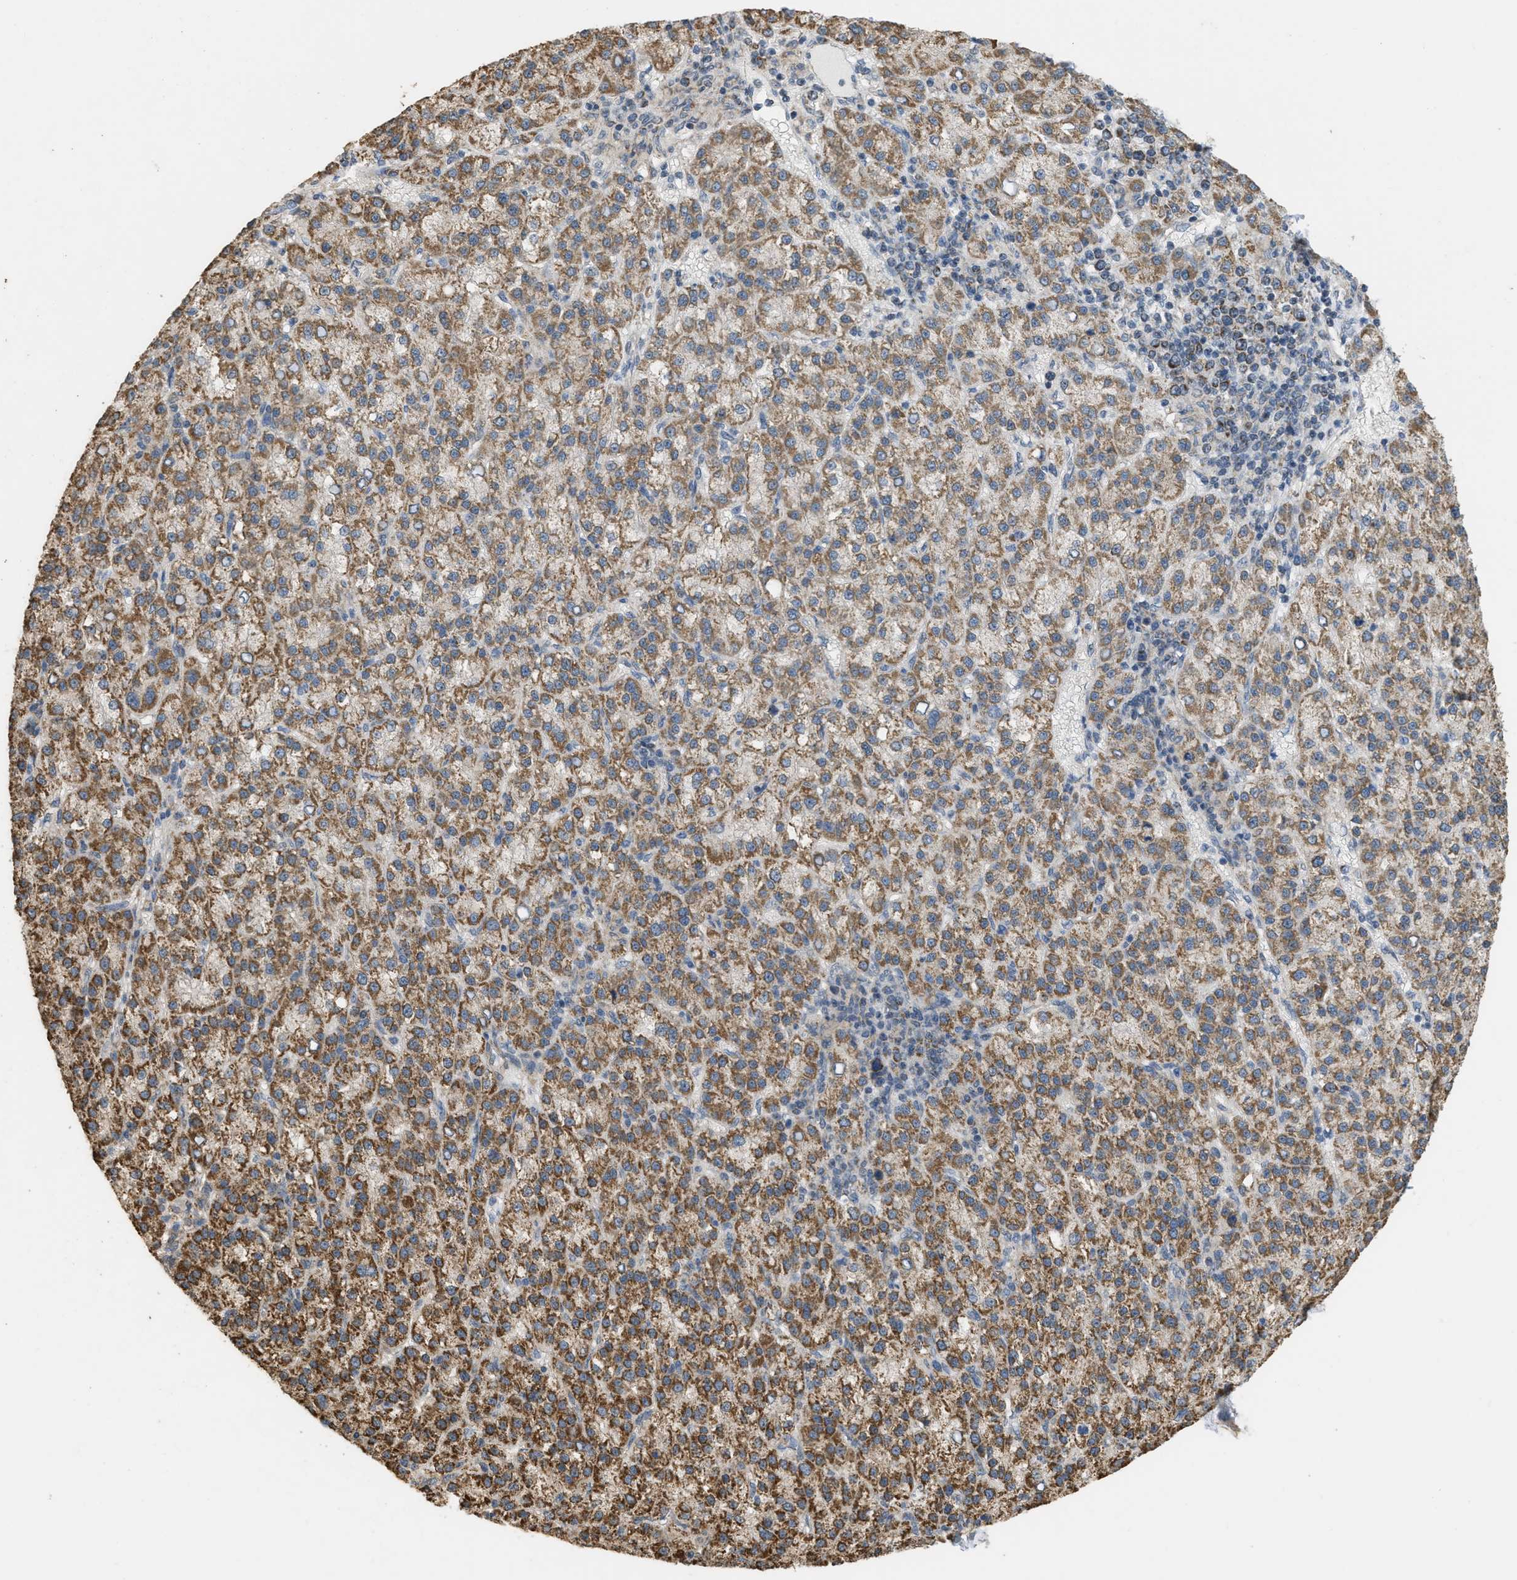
{"staining": {"intensity": "strong", "quantity": ">75%", "location": "cytoplasmic/membranous"}, "tissue": "liver cancer", "cell_type": "Tumor cells", "image_type": "cancer", "snomed": [{"axis": "morphology", "description": "Carcinoma, Hepatocellular, NOS"}, {"axis": "topography", "description": "Liver"}], "caption": "IHC image of human liver cancer (hepatocellular carcinoma) stained for a protein (brown), which shows high levels of strong cytoplasmic/membranous expression in about >75% of tumor cells.", "gene": "KCNA4", "patient": {"sex": "female", "age": 58}}